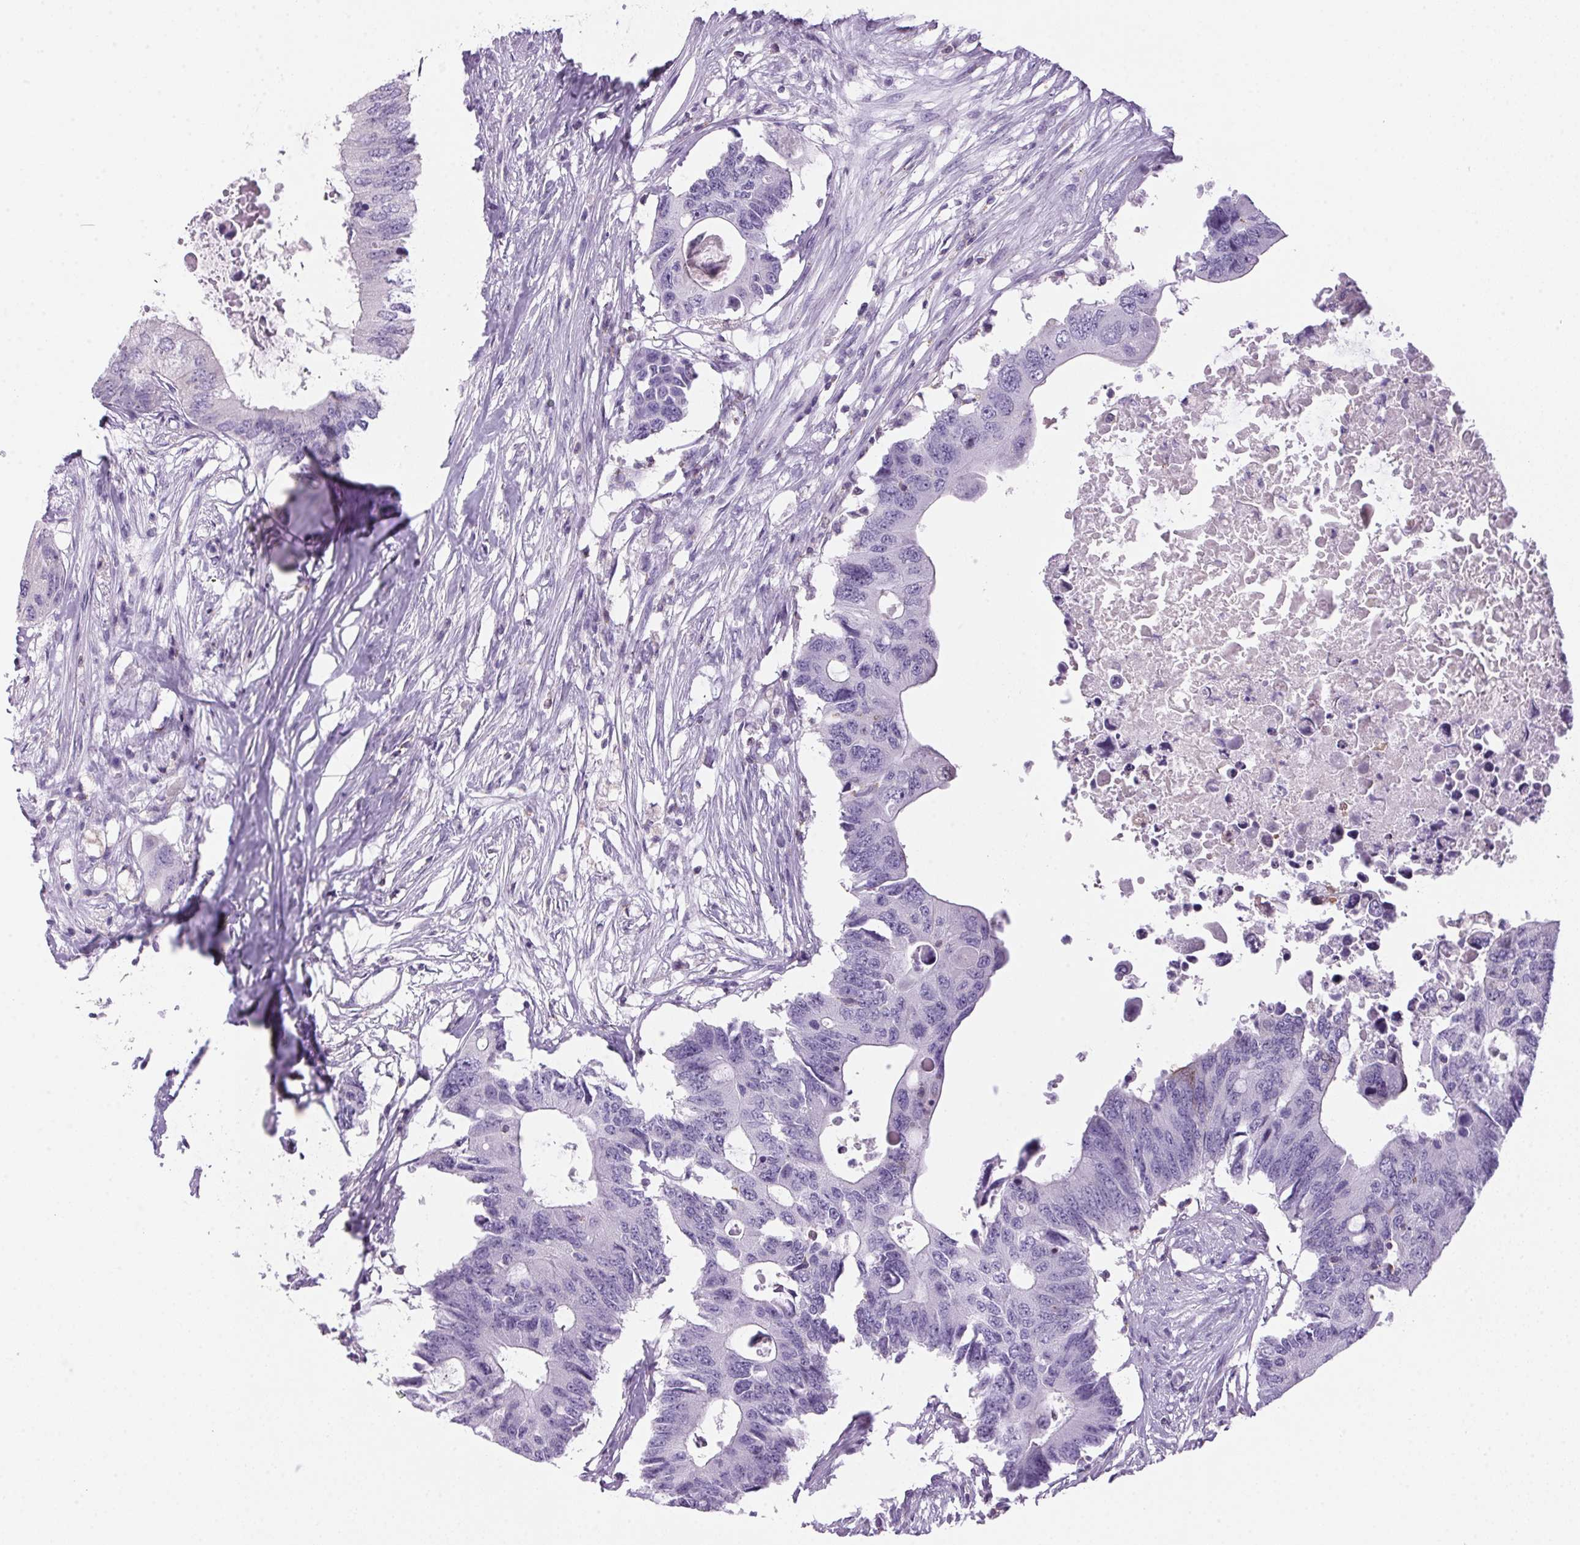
{"staining": {"intensity": "negative", "quantity": "none", "location": "none"}, "tissue": "colorectal cancer", "cell_type": "Tumor cells", "image_type": "cancer", "snomed": [{"axis": "morphology", "description": "Adenocarcinoma, NOS"}, {"axis": "topography", "description": "Colon"}], "caption": "An immunohistochemistry photomicrograph of colorectal cancer (adenocarcinoma) is shown. There is no staining in tumor cells of colorectal cancer (adenocarcinoma).", "gene": "S100A2", "patient": {"sex": "male", "age": 71}}